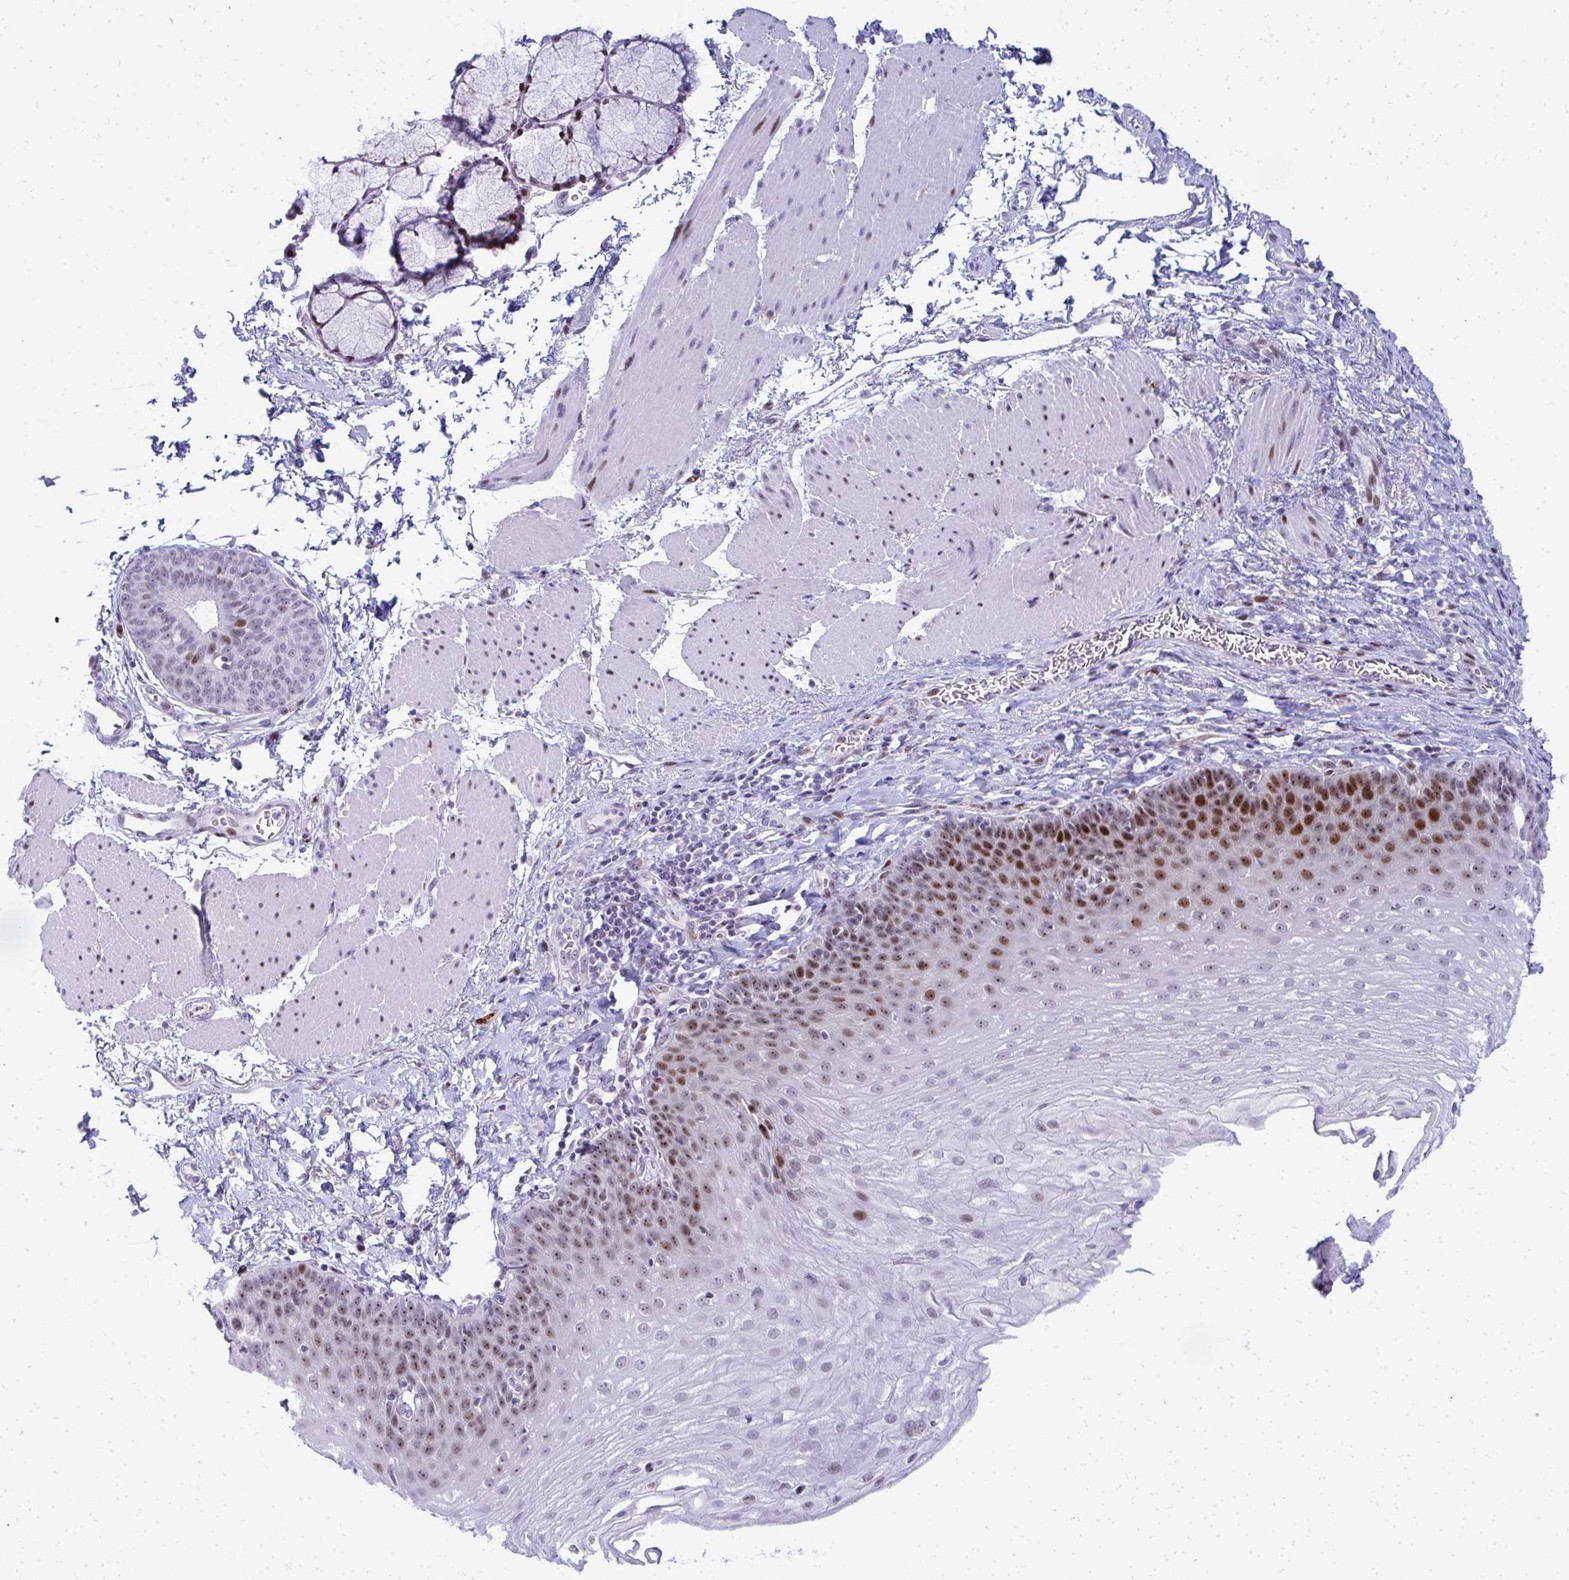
{"staining": {"intensity": "moderate", "quantity": ">75%", "location": "nuclear"}, "tissue": "esophagus", "cell_type": "Squamous epithelial cells", "image_type": "normal", "snomed": [{"axis": "morphology", "description": "Normal tissue, NOS"}, {"axis": "topography", "description": "Esophagus"}], "caption": "Squamous epithelial cells display medium levels of moderate nuclear staining in about >75% of cells in benign human esophagus.", "gene": "GLDN", "patient": {"sex": "female", "age": 81}}